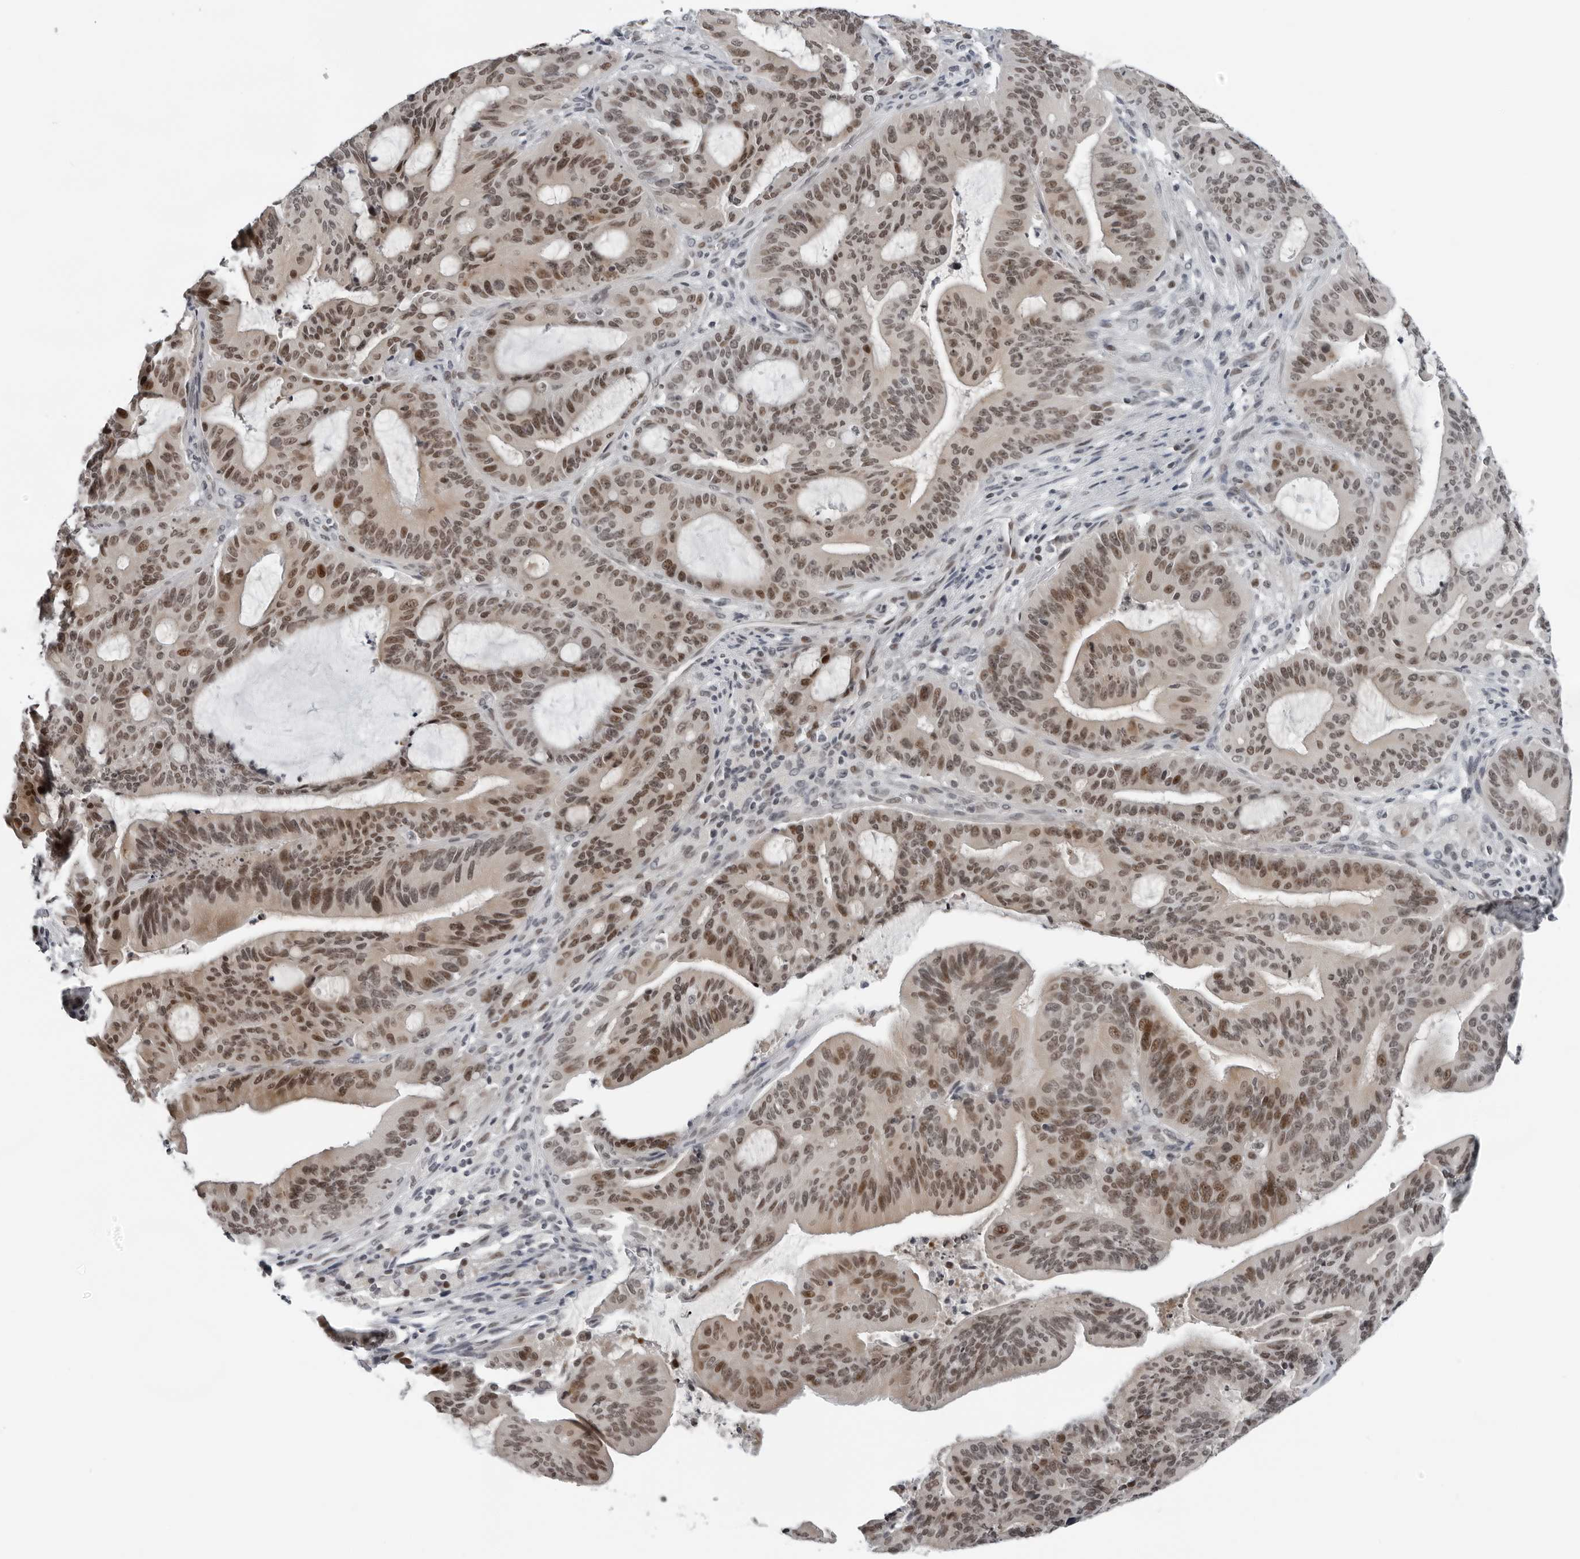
{"staining": {"intensity": "moderate", "quantity": ">75%", "location": "nuclear"}, "tissue": "liver cancer", "cell_type": "Tumor cells", "image_type": "cancer", "snomed": [{"axis": "morphology", "description": "Normal tissue, NOS"}, {"axis": "morphology", "description": "Cholangiocarcinoma"}, {"axis": "topography", "description": "Liver"}, {"axis": "topography", "description": "Peripheral nerve tissue"}], "caption": "Moderate nuclear protein expression is appreciated in approximately >75% of tumor cells in liver cholangiocarcinoma.", "gene": "PPP1R42", "patient": {"sex": "female", "age": 73}}